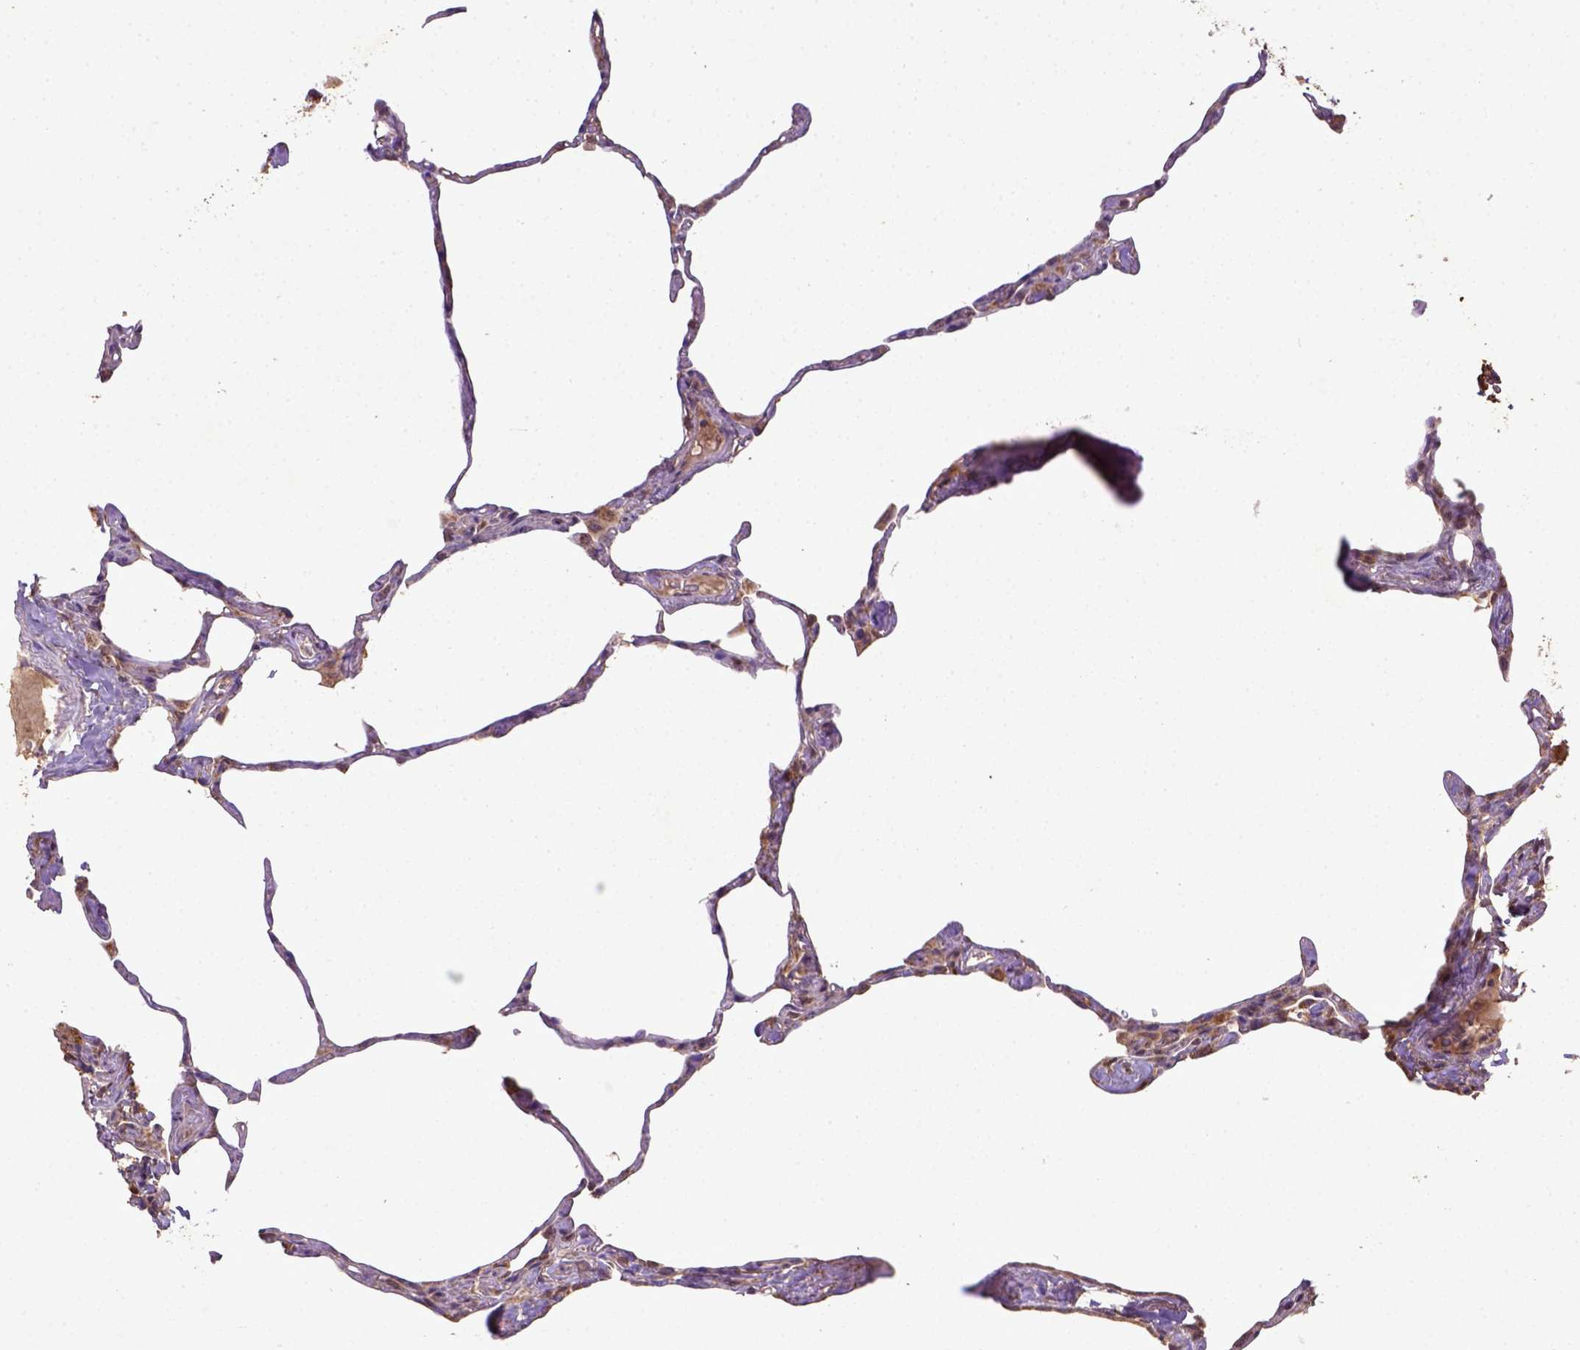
{"staining": {"intensity": "weak", "quantity": "25%-75%", "location": "cytoplasmic/membranous"}, "tissue": "lung", "cell_type": "Alveolar cells", "image_type": "normal", "snomed": [{"axis": "morphology", "description": "Normal tissue, NOS"}, {"axis": "topography", "description": "Lung"}], "caption": "Immunohistochemical staining of benign human lung shows weak cytoplasmic/membranous protein staining in about 25%-75% of alveolar cells.", "gene": "MT", "patient": {"sex": "male", "age": 65}}